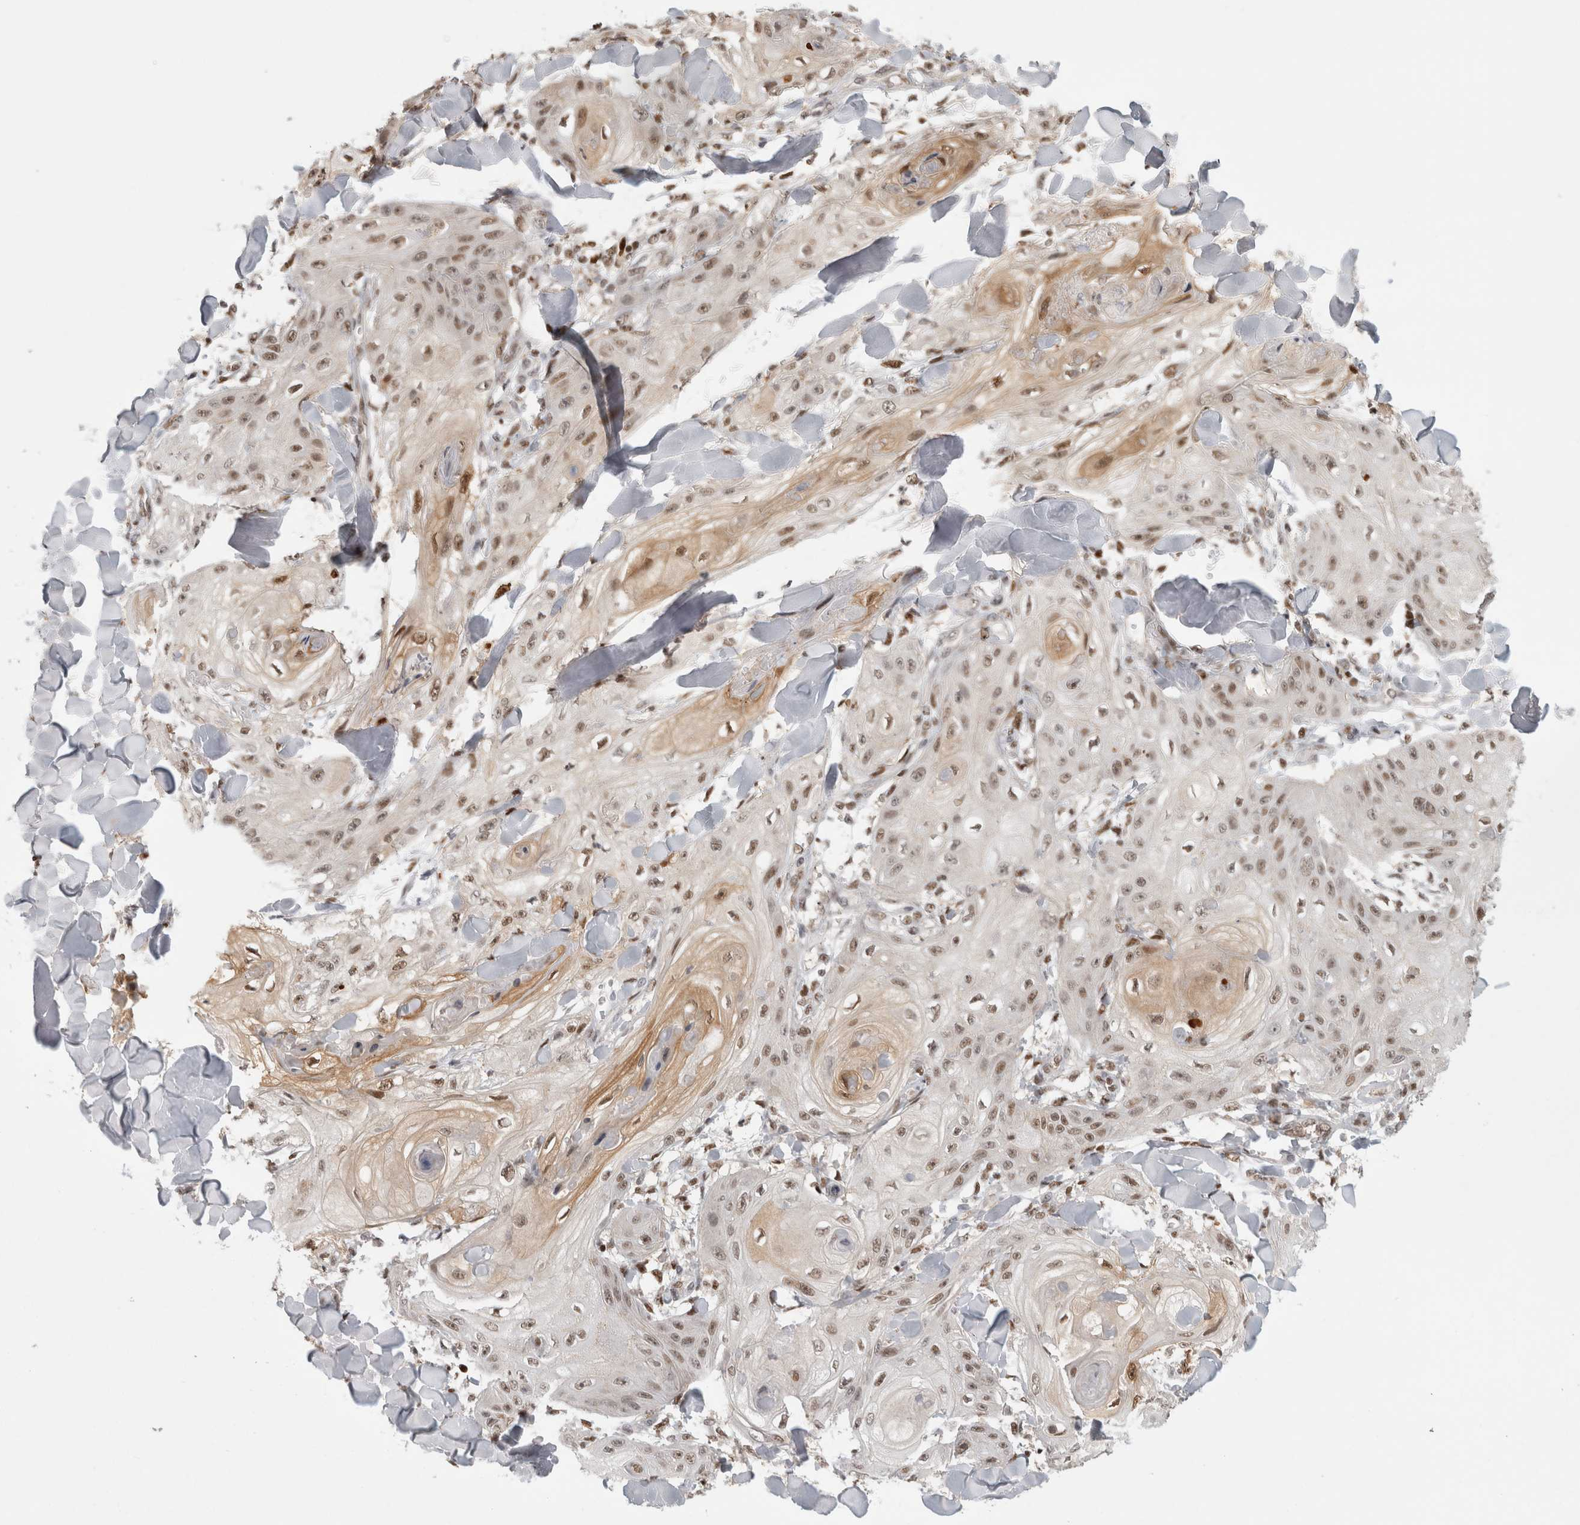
{"staining": {"intensity": "moderate", "quantity": ">75%", "location": "cytoplasmic/membranous,nuclear"}, "tissue": "skin cancer", "cell_type": "Tumor cells", "image_type": "cancer", "snomed": [{"axis": "morphology", "description": "Squamous cell carcinoma, NOS"}, {"axis": "topography", "description": "Skin"}], "caption": "Protein analysis of skin squamous cell carcinoma tissue exhibits moderate cytoplasmic/membranous and nuclear staining in about >75% of tumor cells.", "gene": "SRARP", "patient": {"sex": "male", "age": 74}}